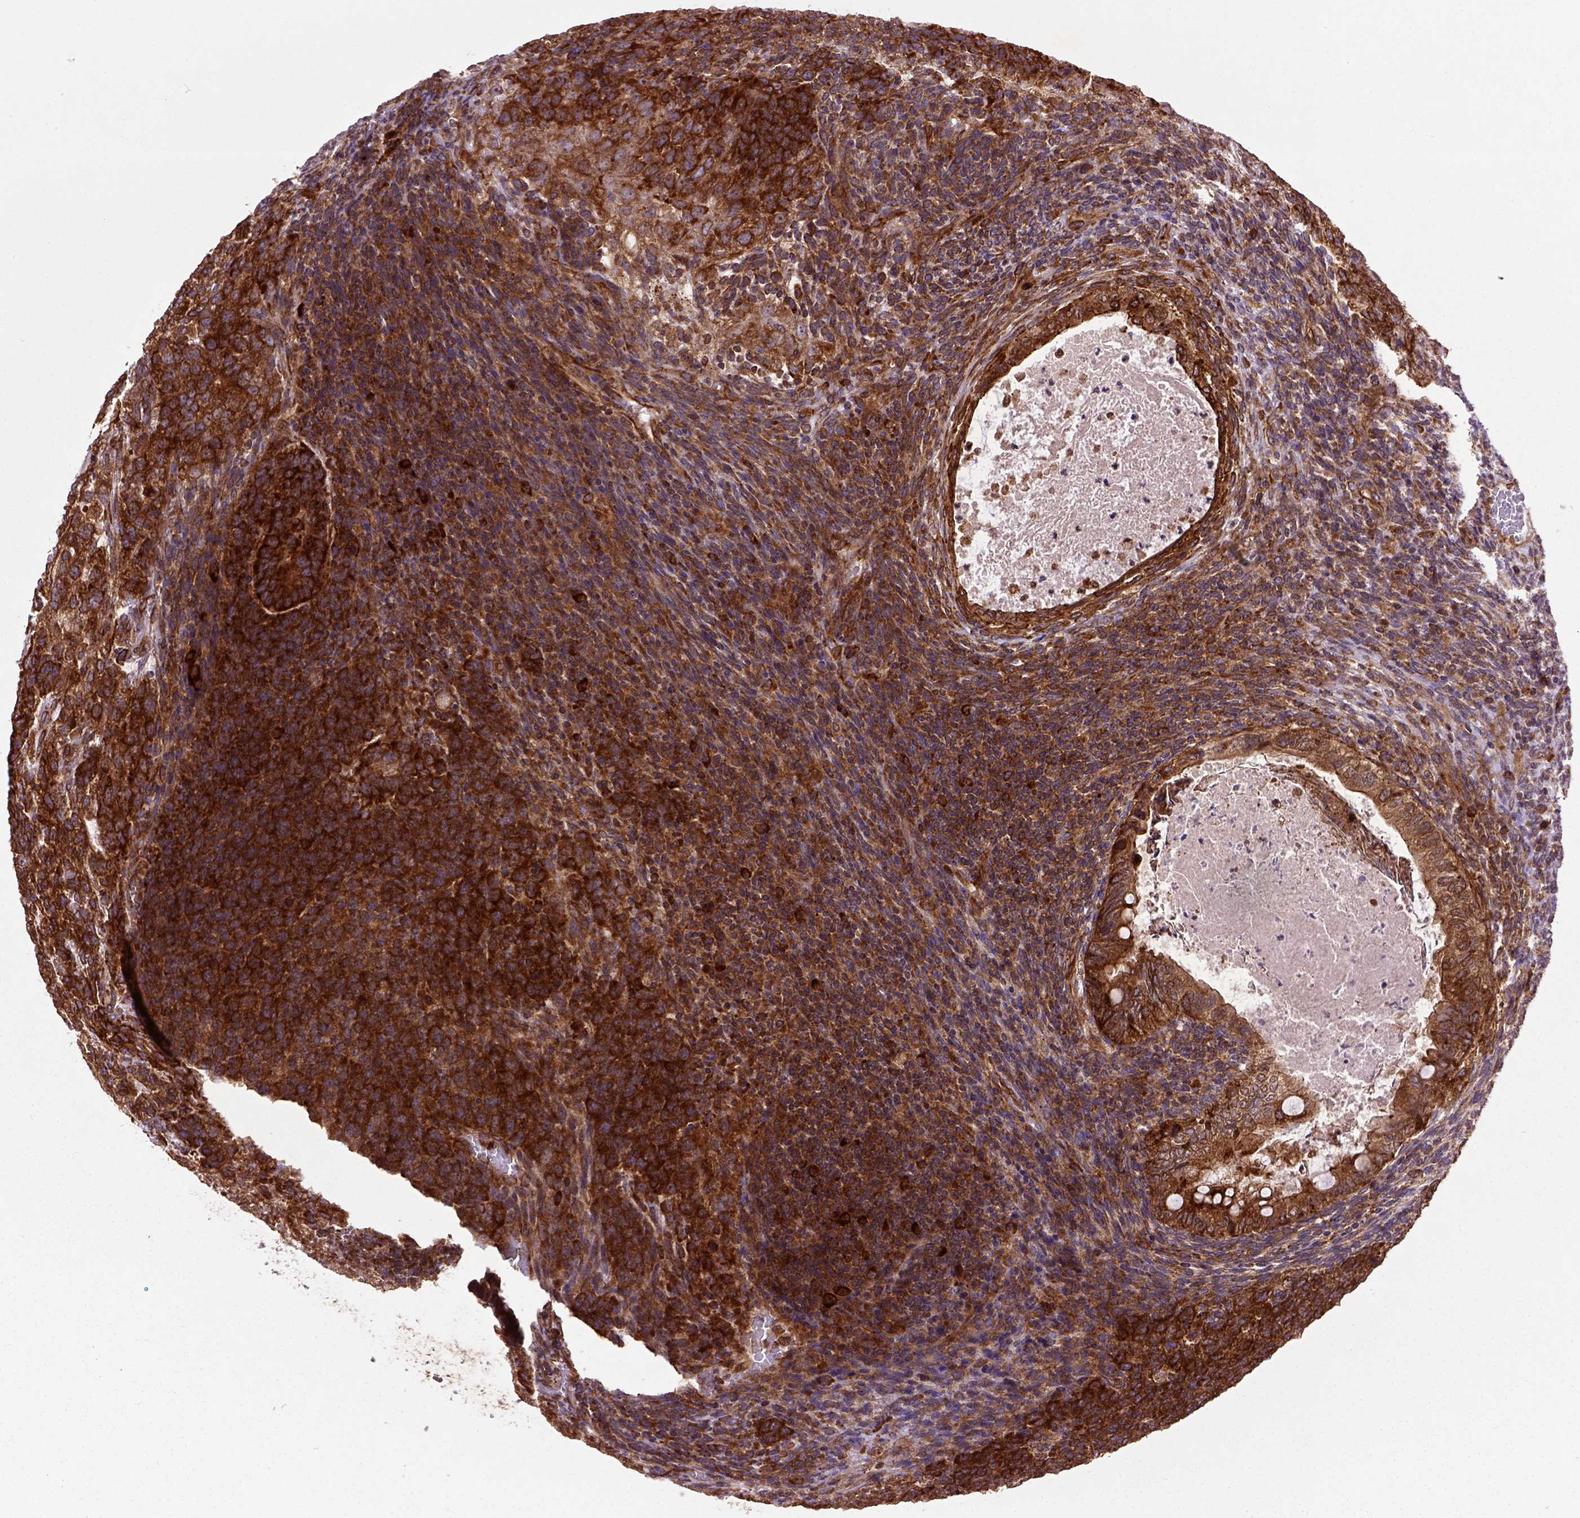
{"staining": {"intensity": "strong", "quantity": ">75%", "location": "cytoplasmic/membranous"}, "tissue": "testis cancer", "cell_type": "Tumor cells", "image_type": "cancer", "snomed": [{"axis": "morphology", "description": "Normal tissue, NOS"}, {"axis": "morphology", "description": "Carcinoma, Embryonal, NOS"}, {"axis": "topography", "description": "Testis"}, {"axis": "topography", "description": "Epididymis"}], "caption": "Human testis cancer (embryonal carcinoma) stained with a brown dye shows strong cytoplasmic/membranous positive expression in about >75% of tumor cells.", "gene": "CAPRIN1", "patient": {"sex": "male", "age": 23}}